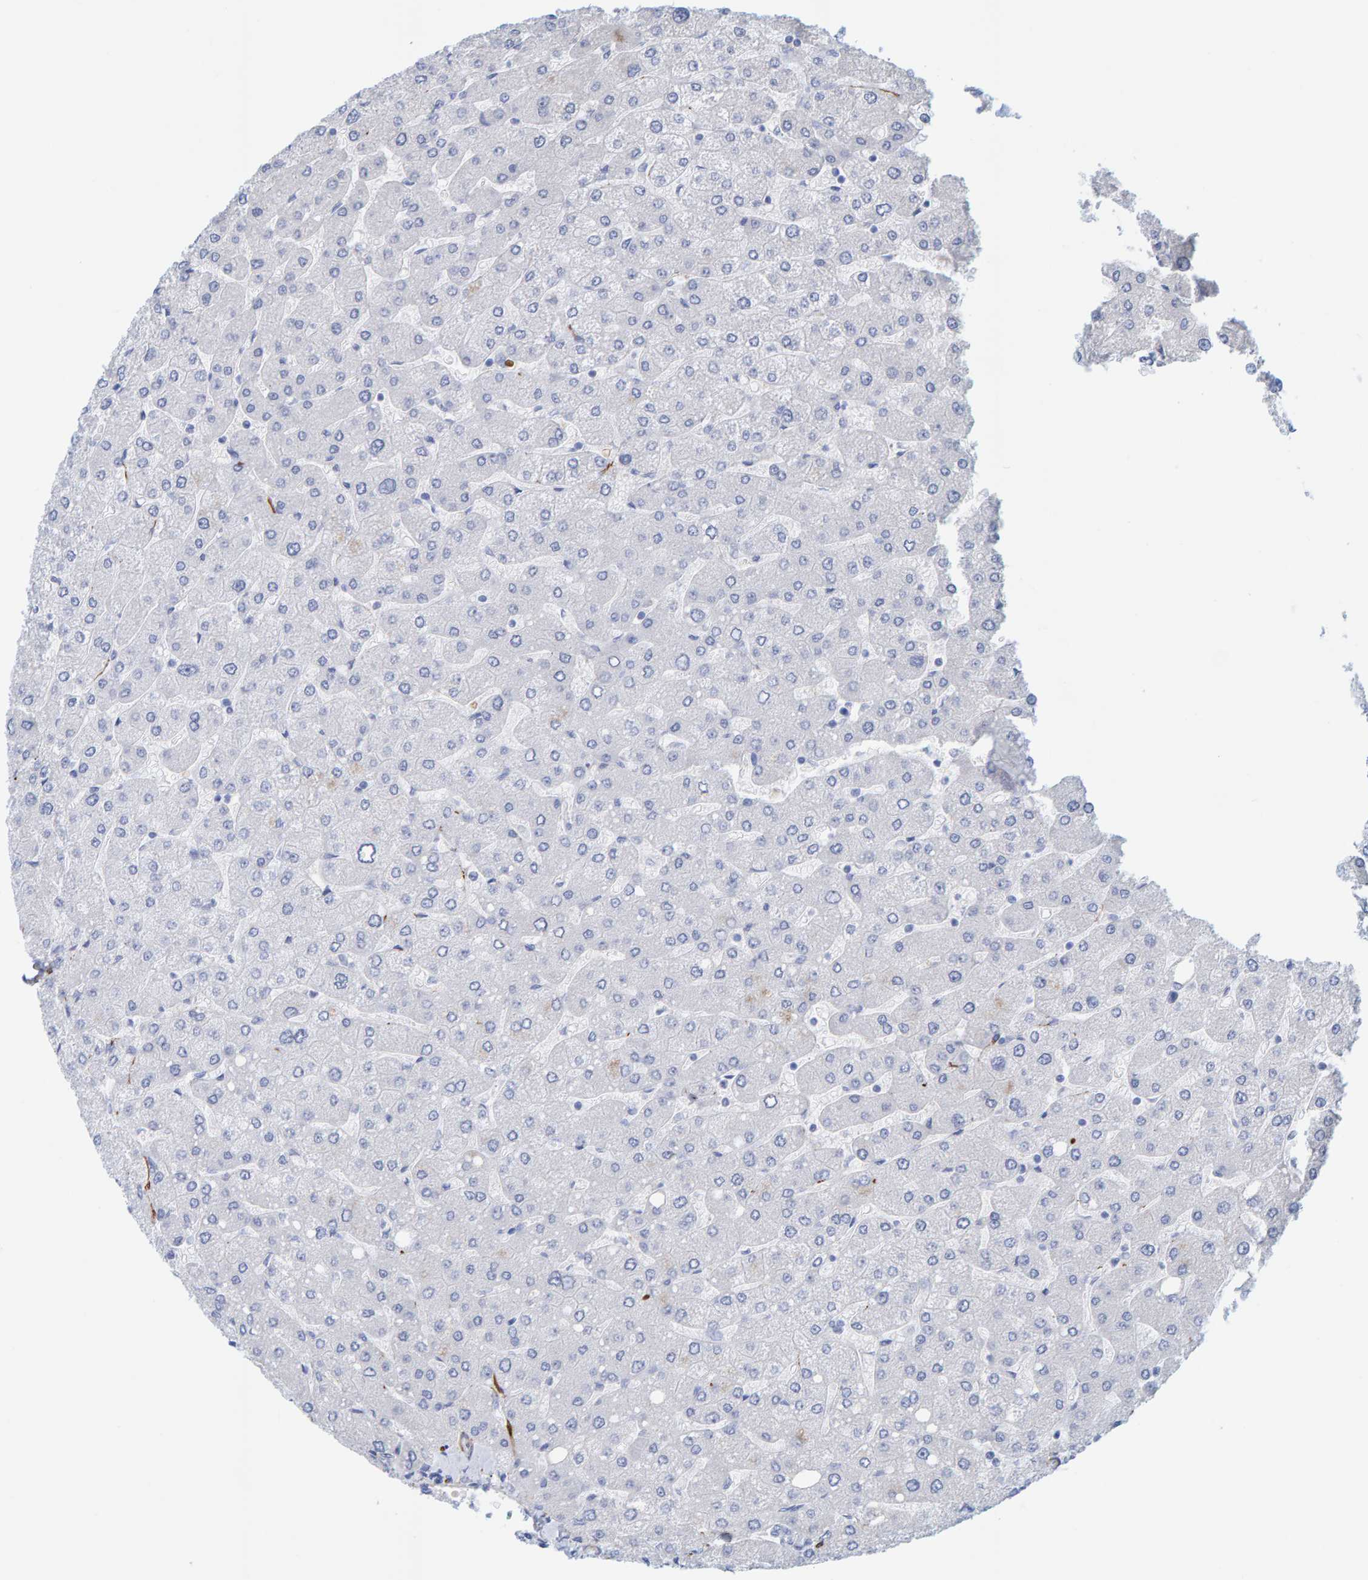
{"staining": {"intensity": "negative", "quantity": "none", "location": "none"}, "tissue": "liver", "cell_type": "Cholangiocytes", "image_type": "normal", "snomed": [{"axis": "morphology", "description": "Normal tissue, NOS"}, {"axis": "topography", "description": "Liver"}], "caption": "Immunohistochemistry (IHC) of normal liver reveals no staining in cholangiocytes. The staining is performed using DAB (3,3'-diaminobenzidine) brown chromogen with nuclei counter-stained in using hematoxylin.", "gene": "MAP1B", "patient": {"sex": "male", "age": 55}}